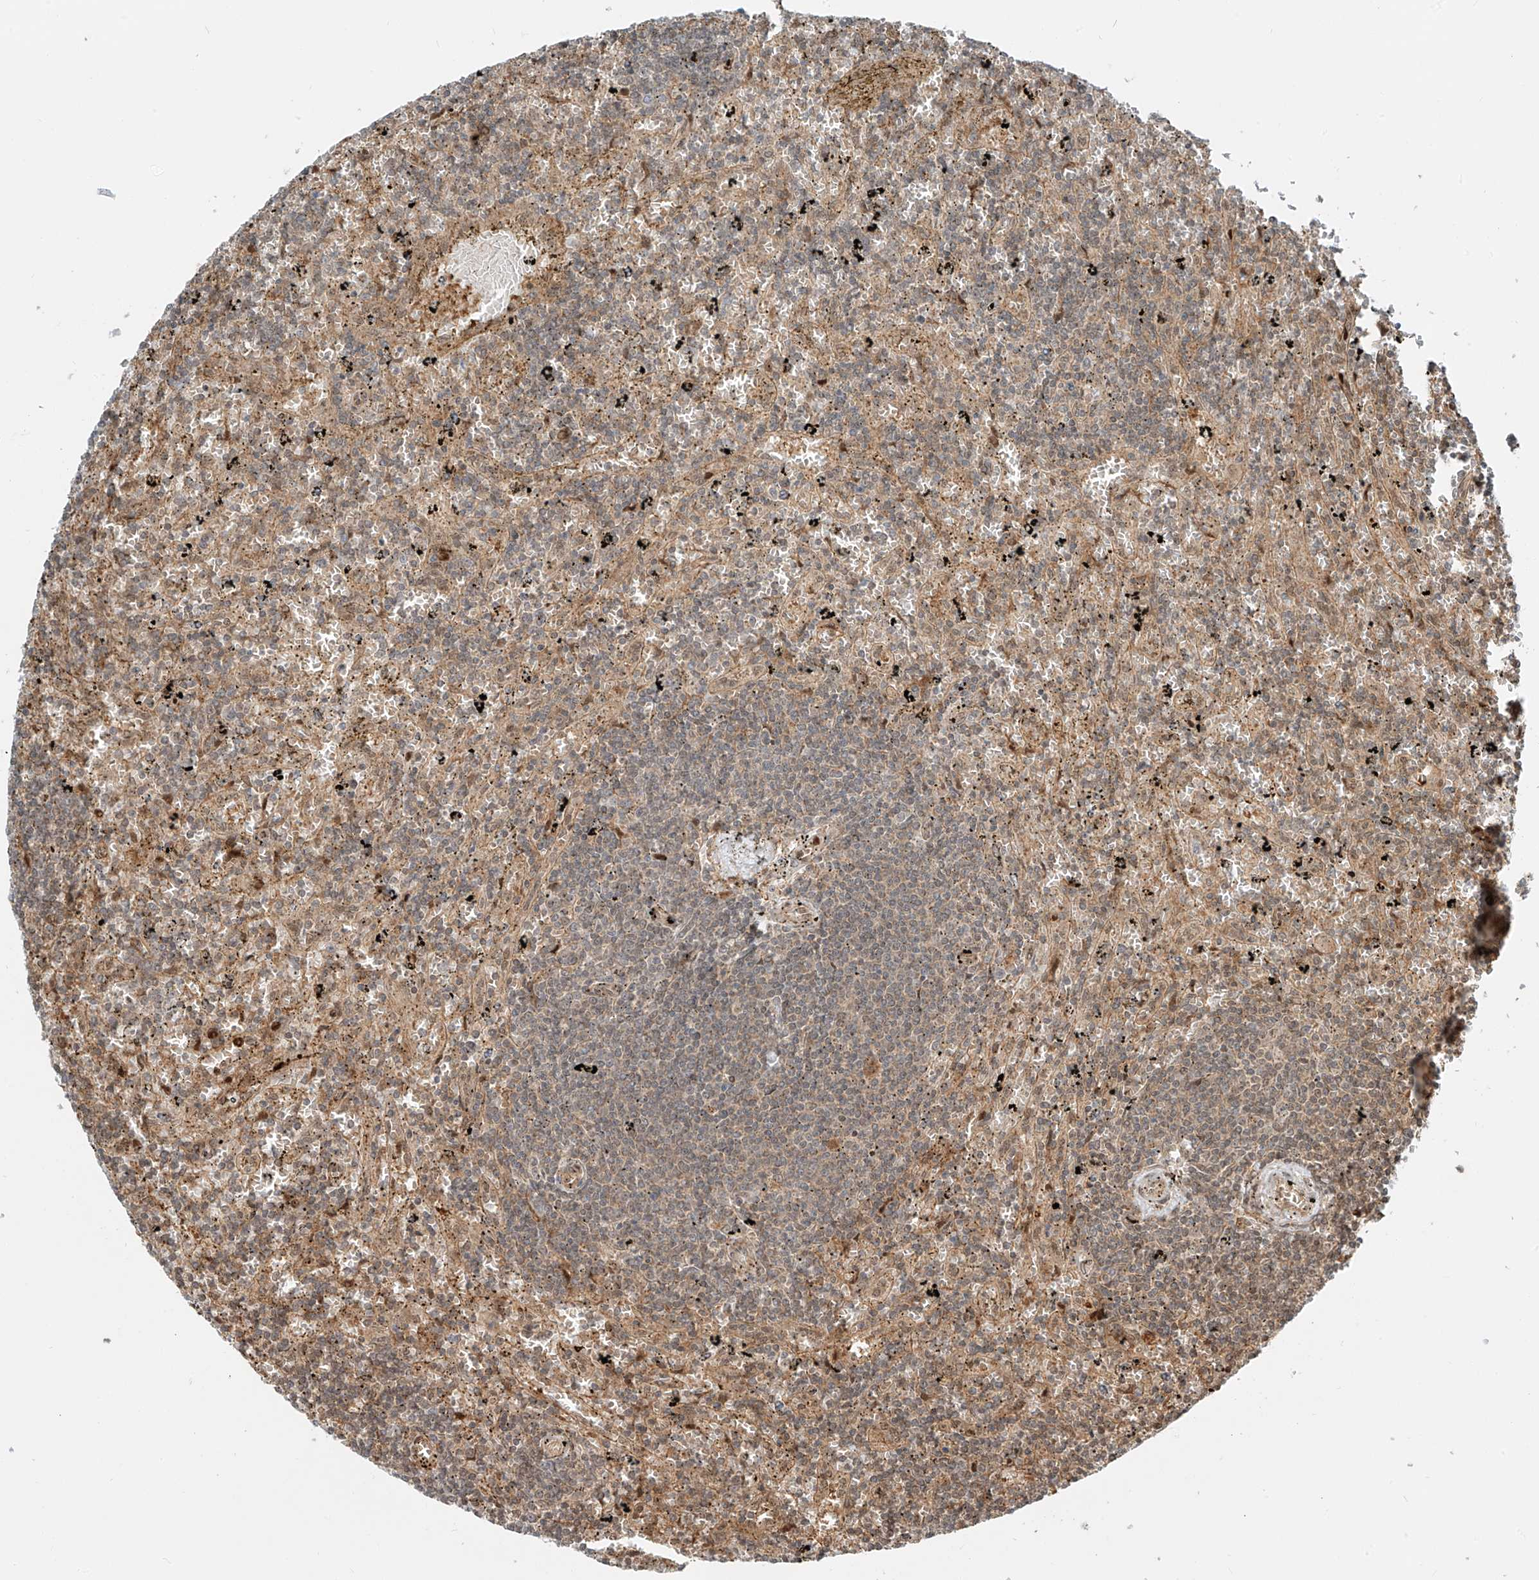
{"staining": {"intensity": "weak", "quantity": "<25%", "location": "cytoplasmic/membranous"}, "tissue": "lymphoma", "cell_type": "Tumor cells", "image_type": "cancer", "snomed": [{"axis": "morphology", "description": "Malignant lymphoma, non-Hodgkin's type, Low grade"}, {"axis": "topography", "description": "Spleen"}], "caption": "Protein analysis of lymphoma displays no significant staining in tumor cells. Nuclei are stained in blue.", "gene": "USP48", "patient": {"sex": "male", "age": 76}}